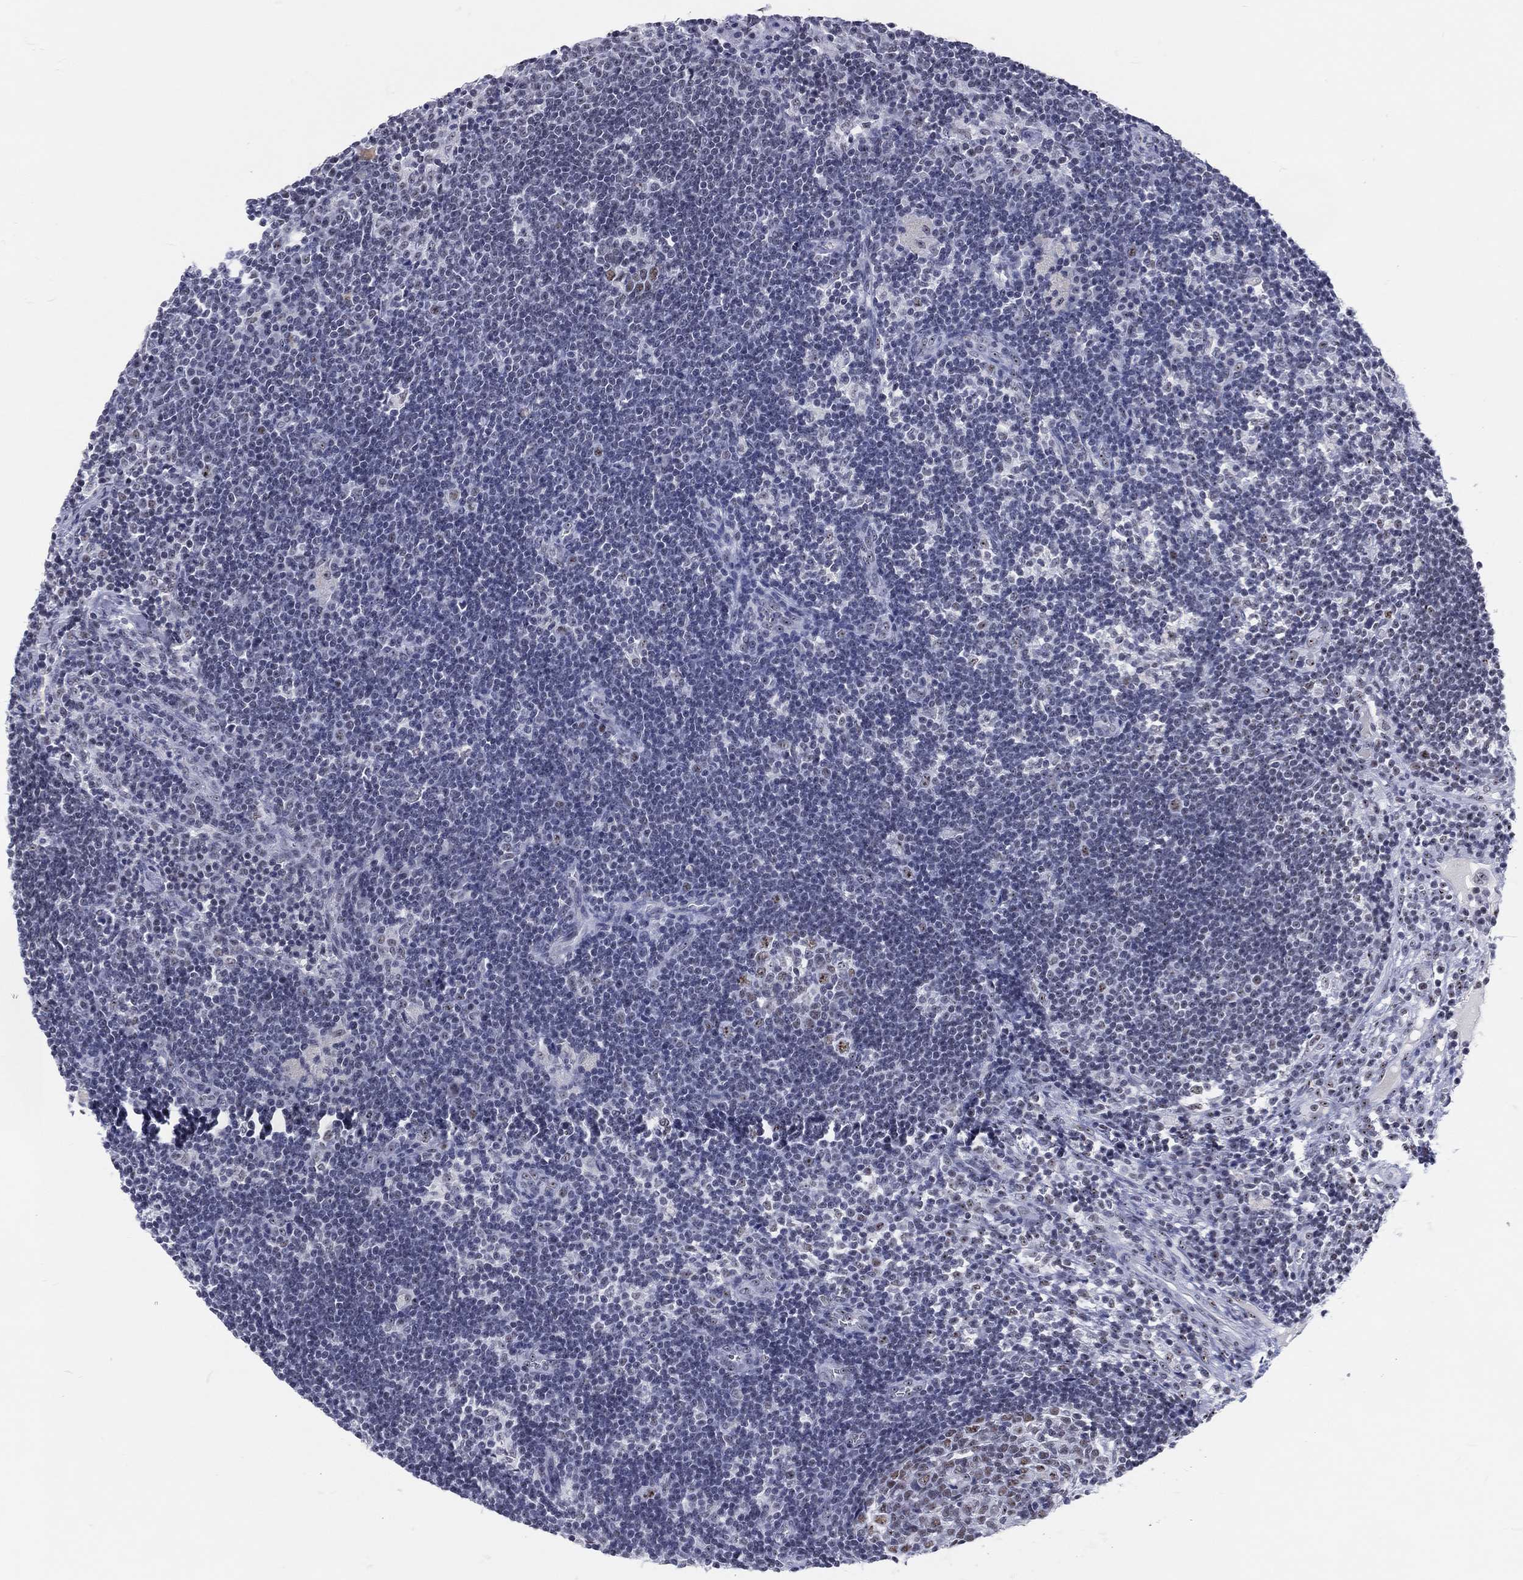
{"staining": {"intensity": "negative", "quantity": "none", "location": "none"}, "tissue": "lymph node", "cell_type": "Germinal center cells", "image_type": "normal", "snomed": [{"axis": "morphology", "description": "Normal tissue, NOS"}, {"axis": "morphology", "description": "Adenocarcinoma, NOS"}, {"axis": "topography", "description": "Lymph node"}, {"axis": "topography", "description": "Pancreas"}], "caption": "DAB (3,3'-diaminobenzidine) immunohistochemical staining of benign human lymph node reveals no significant positivity in germinal center cells.", "gene": "MAPK8IP1", "patient": {"sex": "female", "age": 58}}